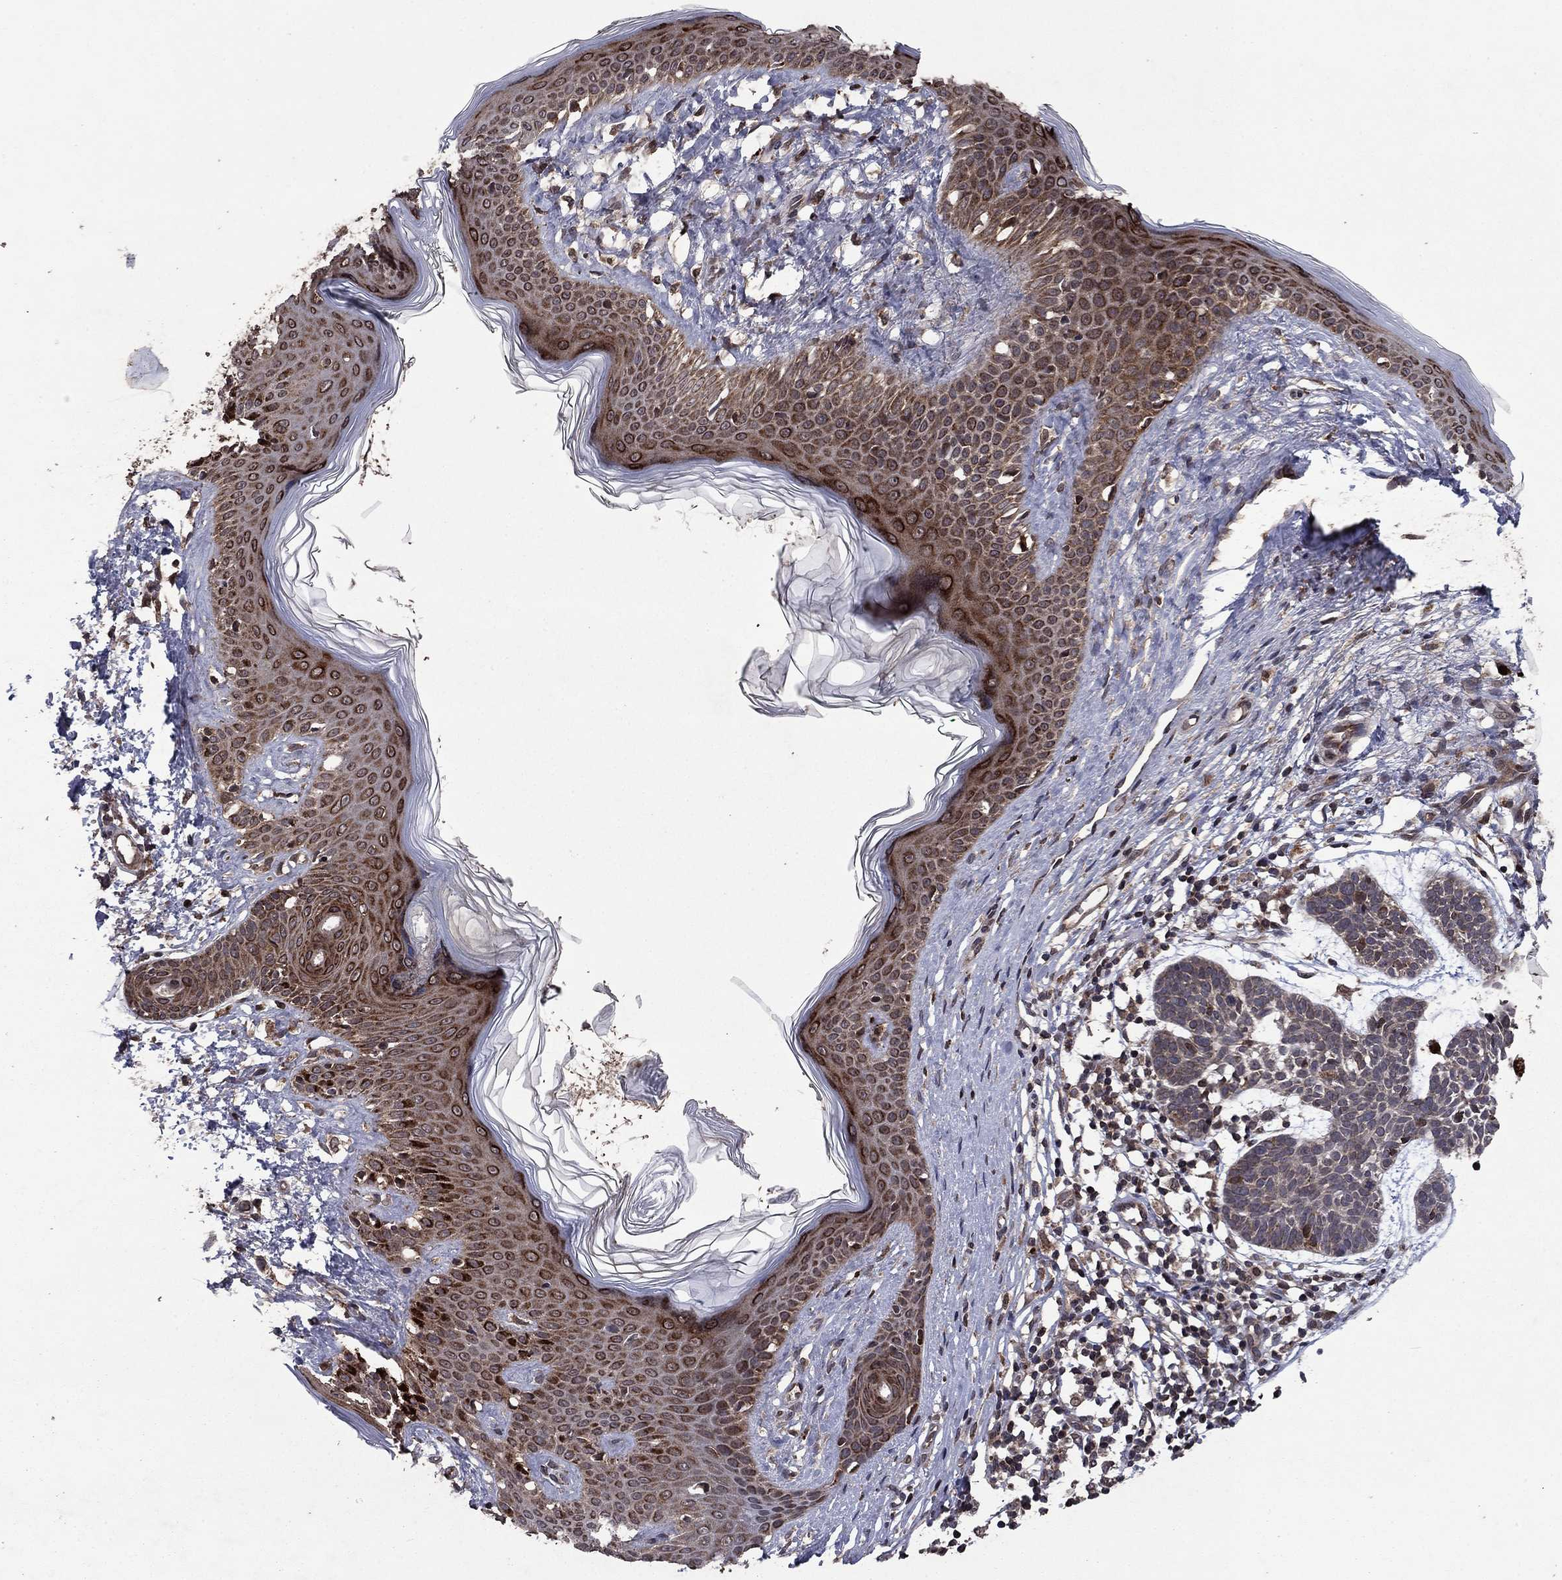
{"staining": {"intensity": "negative", "quantity": "none", "location": "none"}, "tissue": "skin cancer", "cell_type": "Tumor cells", "image_type": "cancer", "snomed": [{"axis": "morphology", "description": "Basal cell carcinoma"}, {"axis": "topography", "description": "Skin"}], "caption": "Immunohistochemical staining of skin basal cell carcinoma shows no significant expression in tumor cells.", "gene": "DHRS1", "patient": {"sex": "male", "age": 85}}